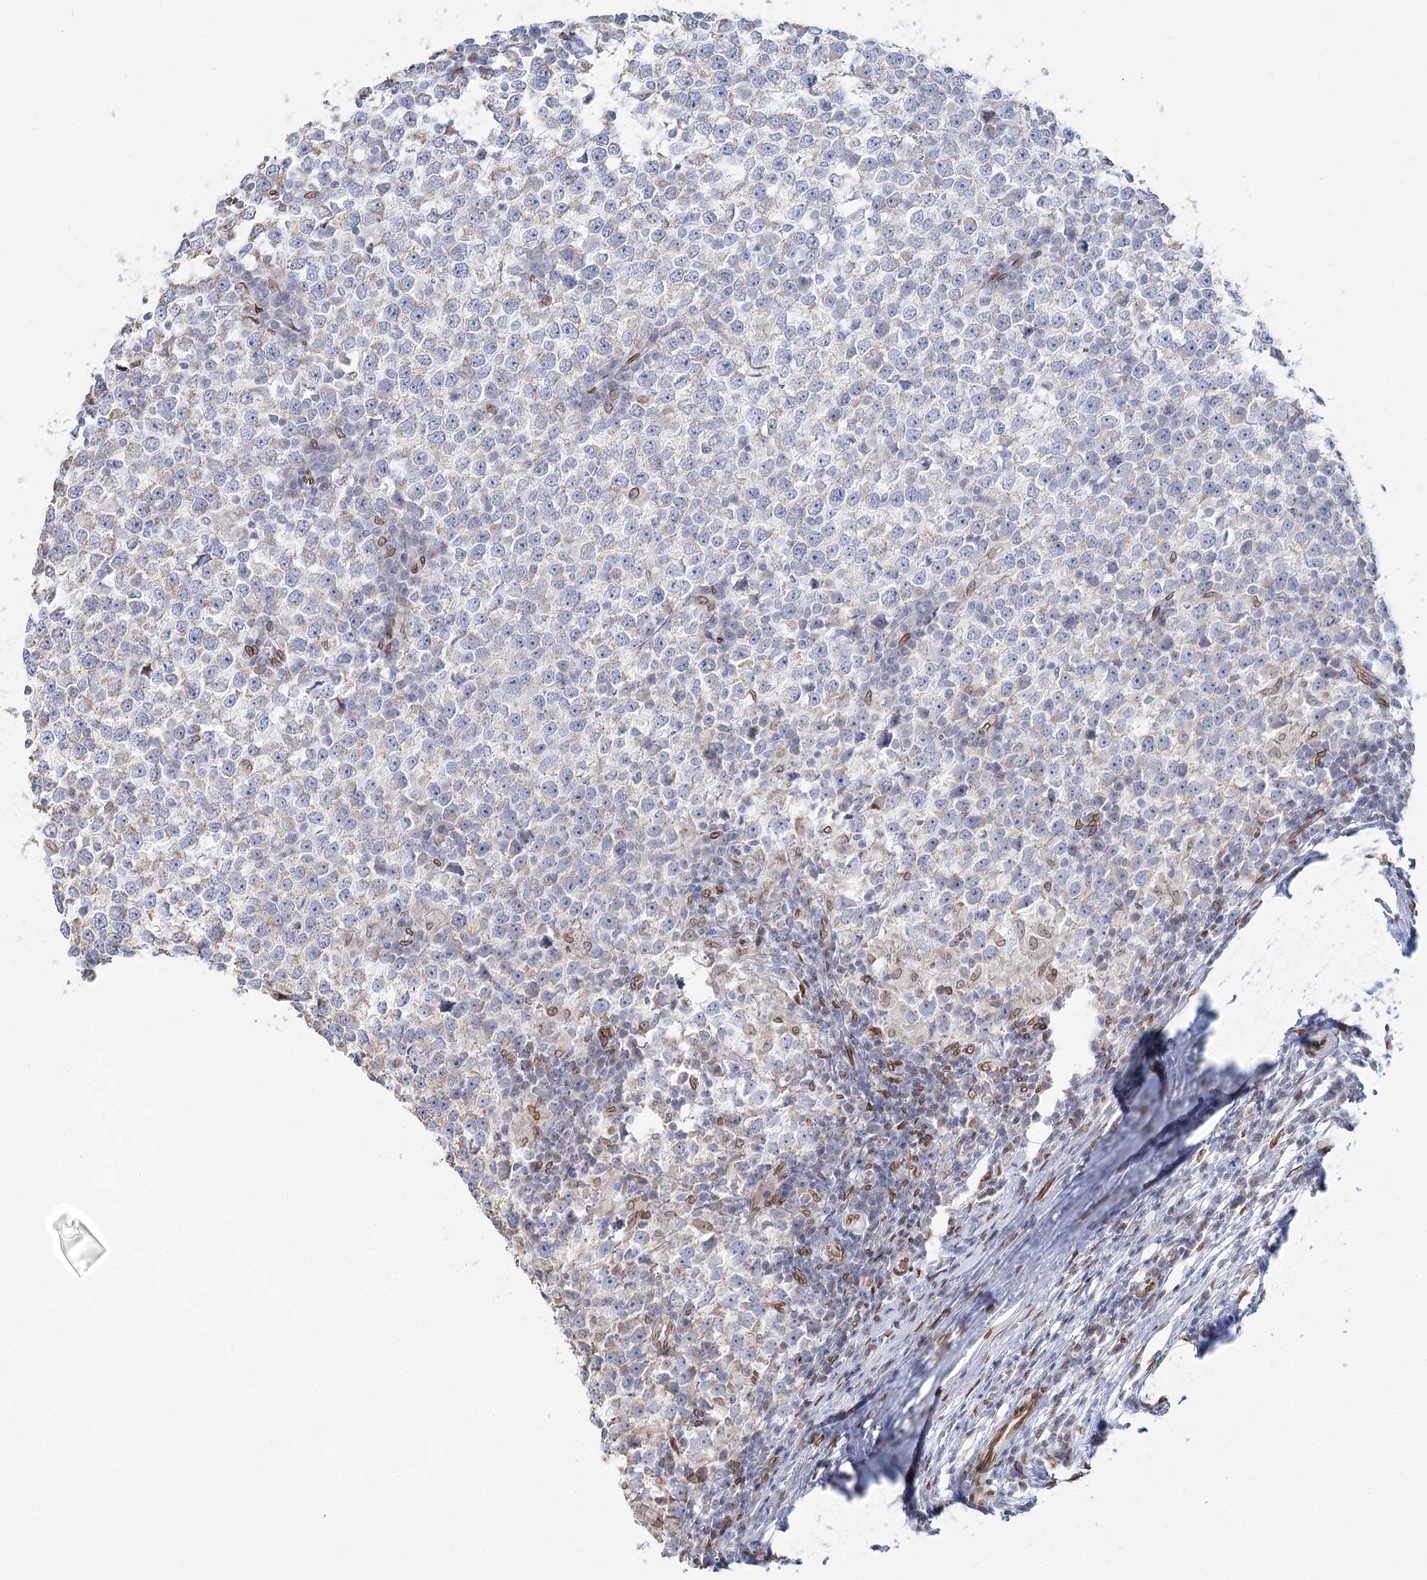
{"staining": {"intensity": "negative", "quantity": "none", "location": "none"}, "tissue": "testis cancer", "cell_type": "Tumor cells", "image_type": "cancer", "snomed": [{"axis": "morphology", "description": "Seminoma, NOS"}, {"axis": "topography", "description": "Testis"}], "caption": "Human seminoma (testis) stained for a protein using immunohistochemistry (IHC) reveals no staining in tumor cells.", "gene": "VWA5A", "patient": {"sex": "male", "age": 65}}